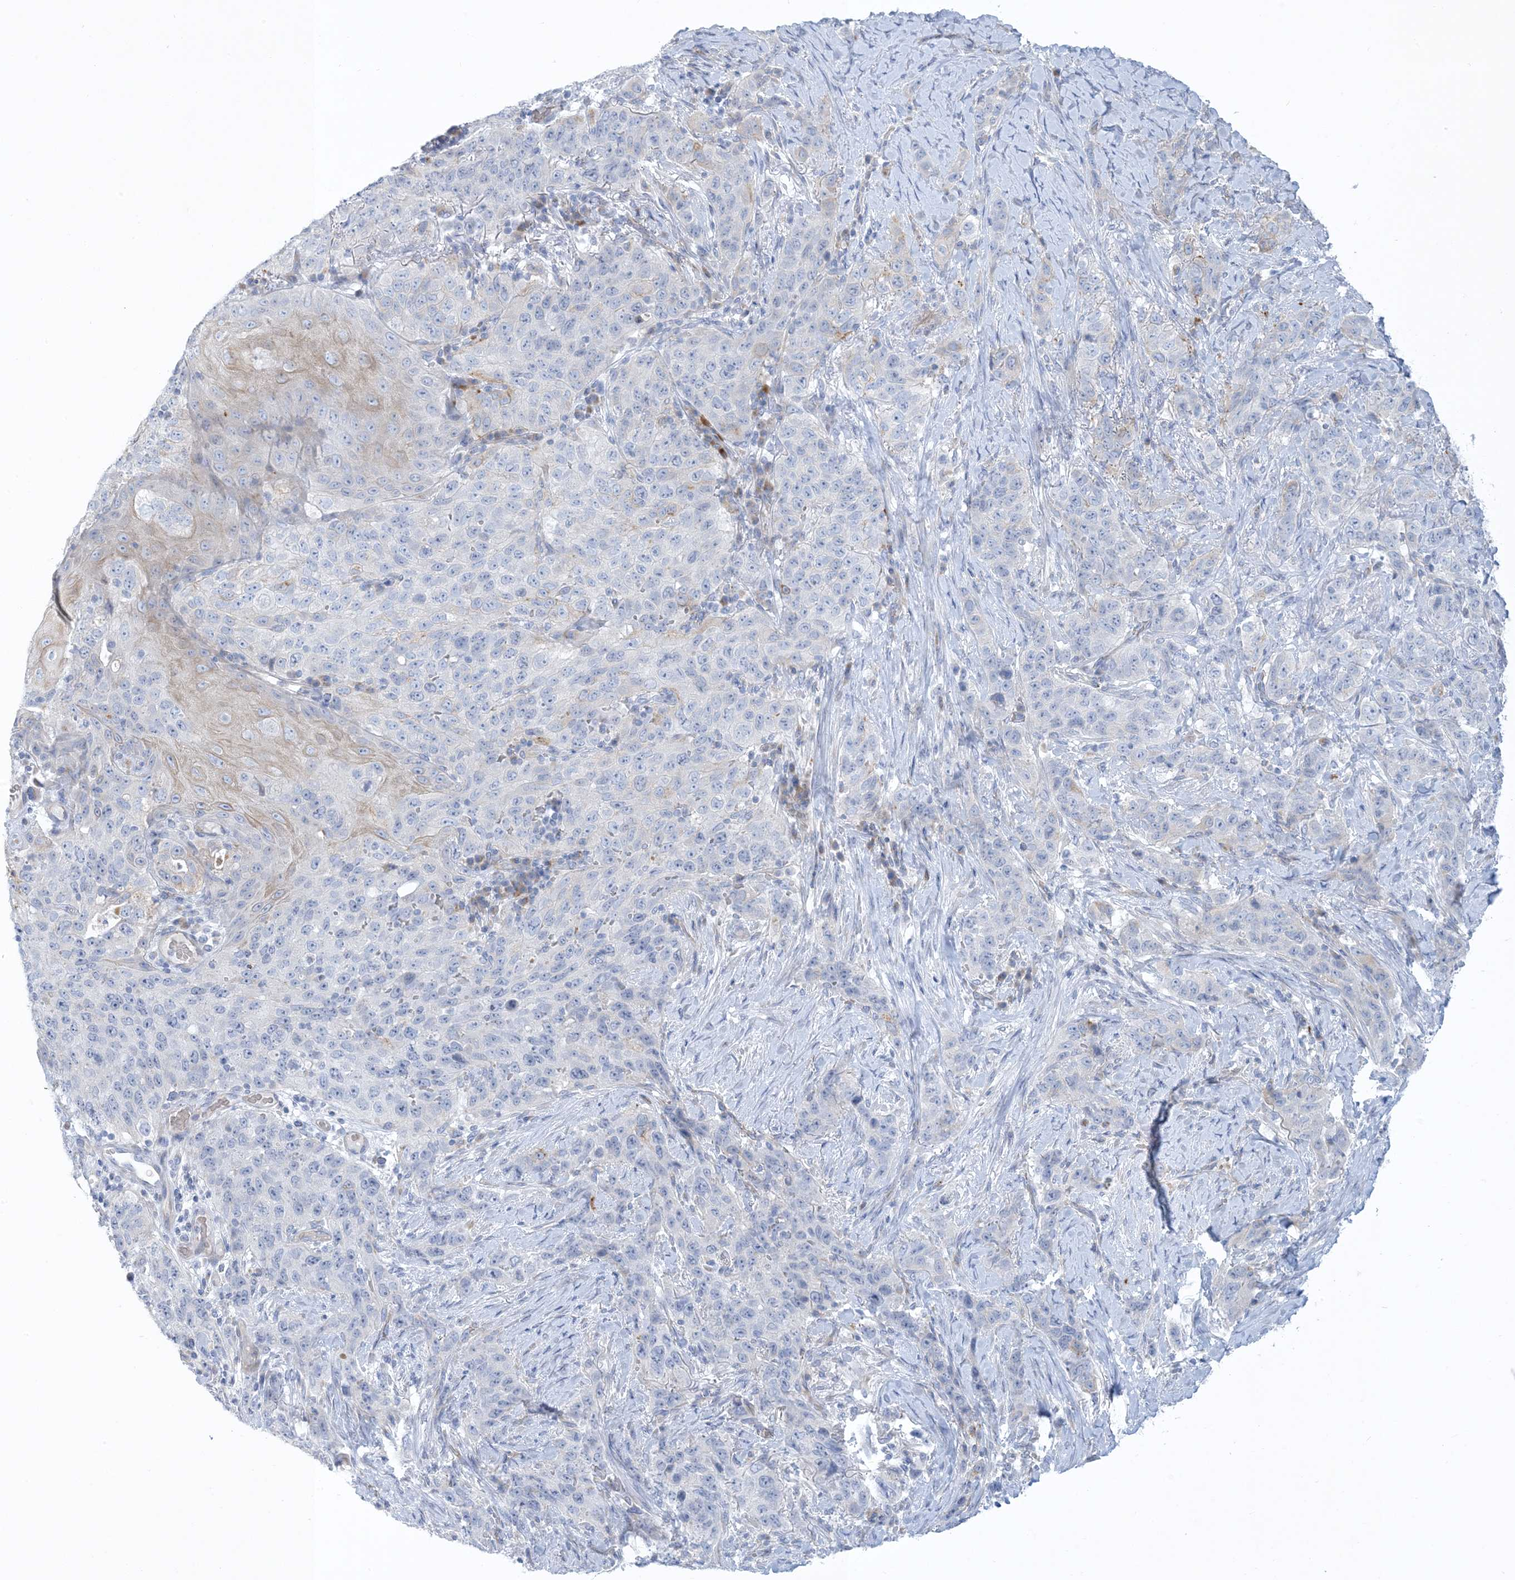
{"staining": {"intensity": "negative", "quantity": "none", "location": "none"}, "tissue": "stomach cancer", "cell_type": "Tumor cells", "image_type": "cancer", "snomed": [{"axis": "morphology", "description": "Adenocarcinoma, NOS"}, {"axis": "topography", "description": "Stomach"}], "caption": "A photomicrograph of stomach adenocarcinoma stained for a protein displays no brown staining in tumor cells. (DAB immunohistochemistry visualized using brightfield microscopy, high magnification).", "gene": "XIRP2", "patient": {"sex": "male", "age": 48}}